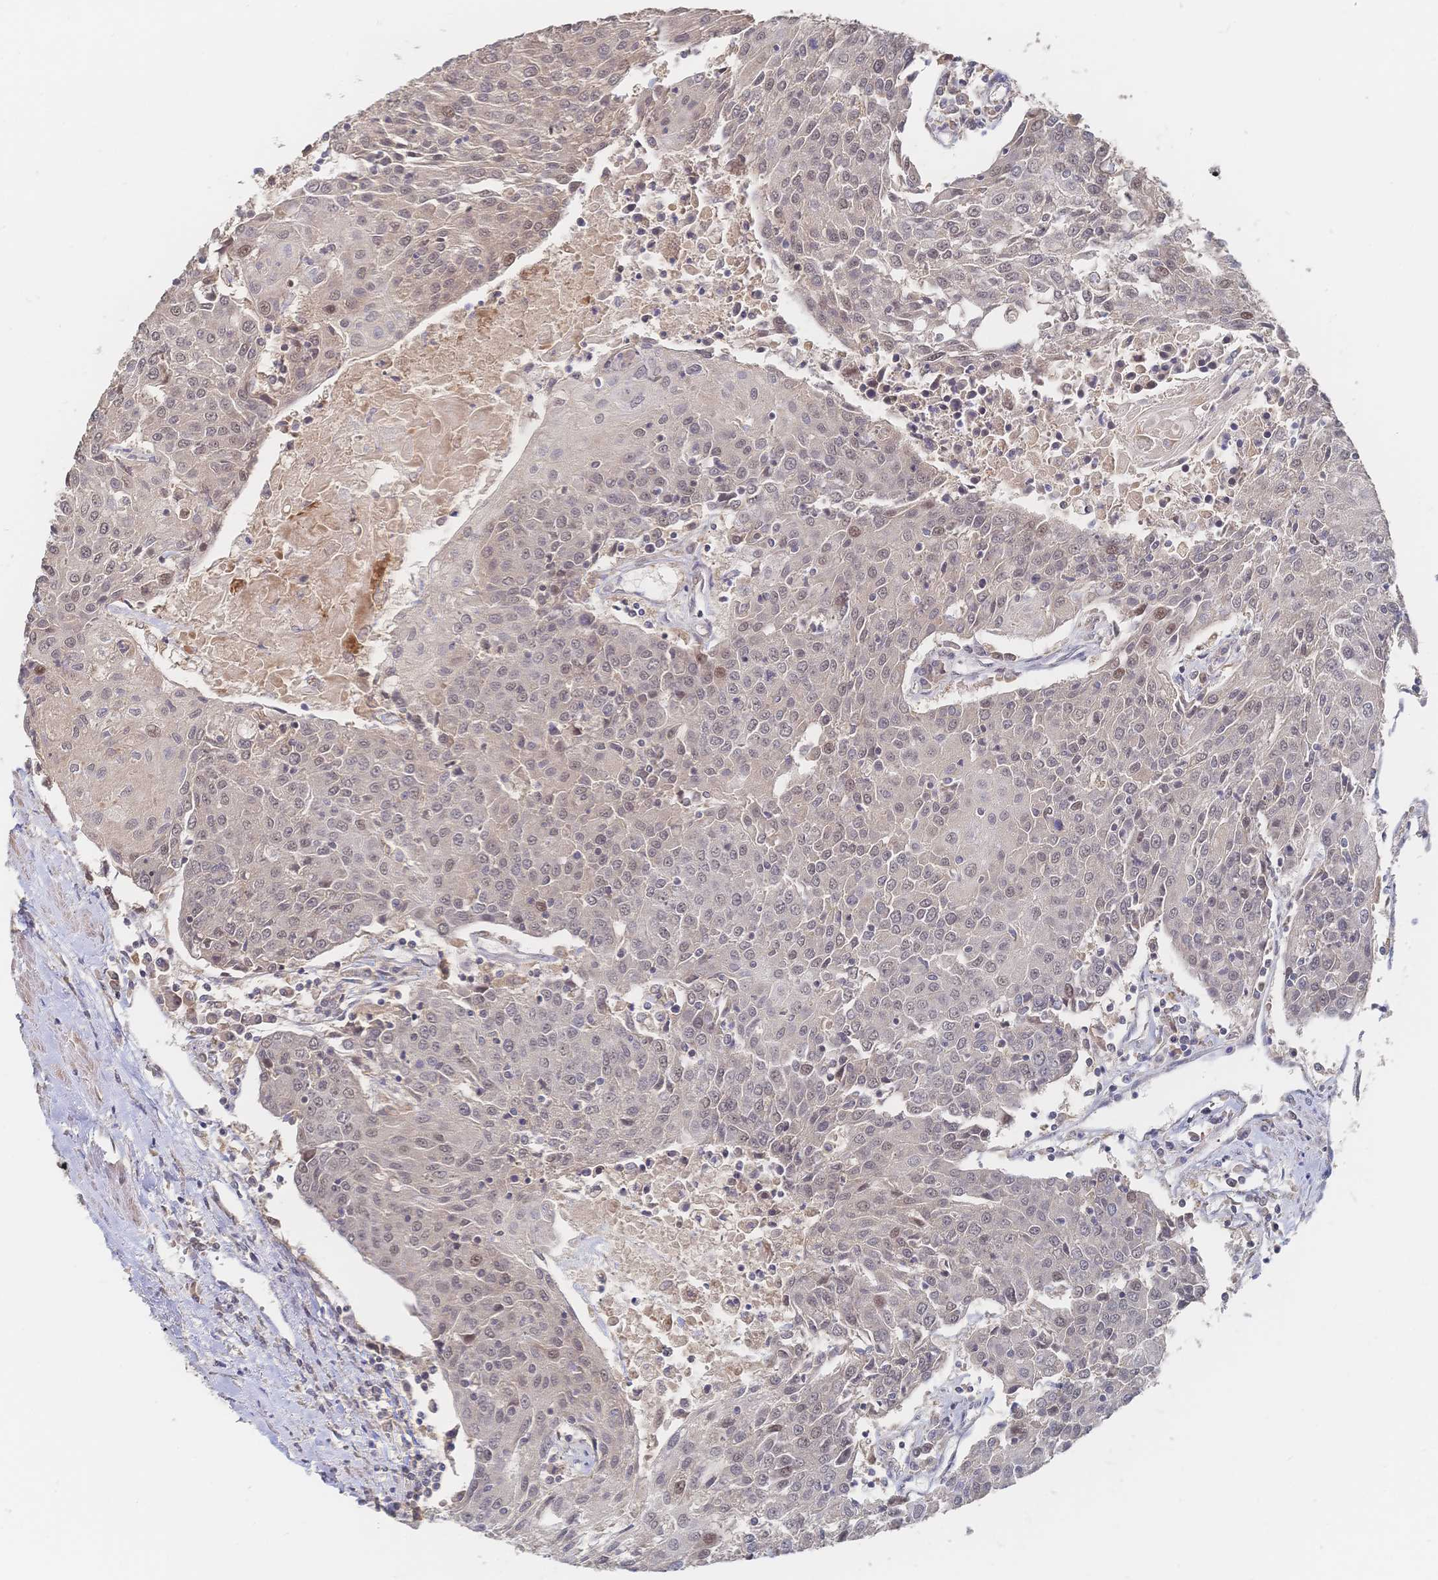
{"staining": {"intensity": "weak", "quantity": "<25%", "location": "nuclear"}, "tissue": "urothelial cancer", "cell_type": "Tumor cells", "image_type": "cancer", "snomed": [{"axis": "morphology", "description": "Urothelial carcinoma, High grade"}, {"axis": "topography", "description": "Urinary bladder"}], "caption": "This is an immunohistochemistry histopathology image of urothelial carcinoma (high-grade). There is no staining in tumor cells.", "gene": "LRP5", "patient": {"sex": "female", "age": 85}}